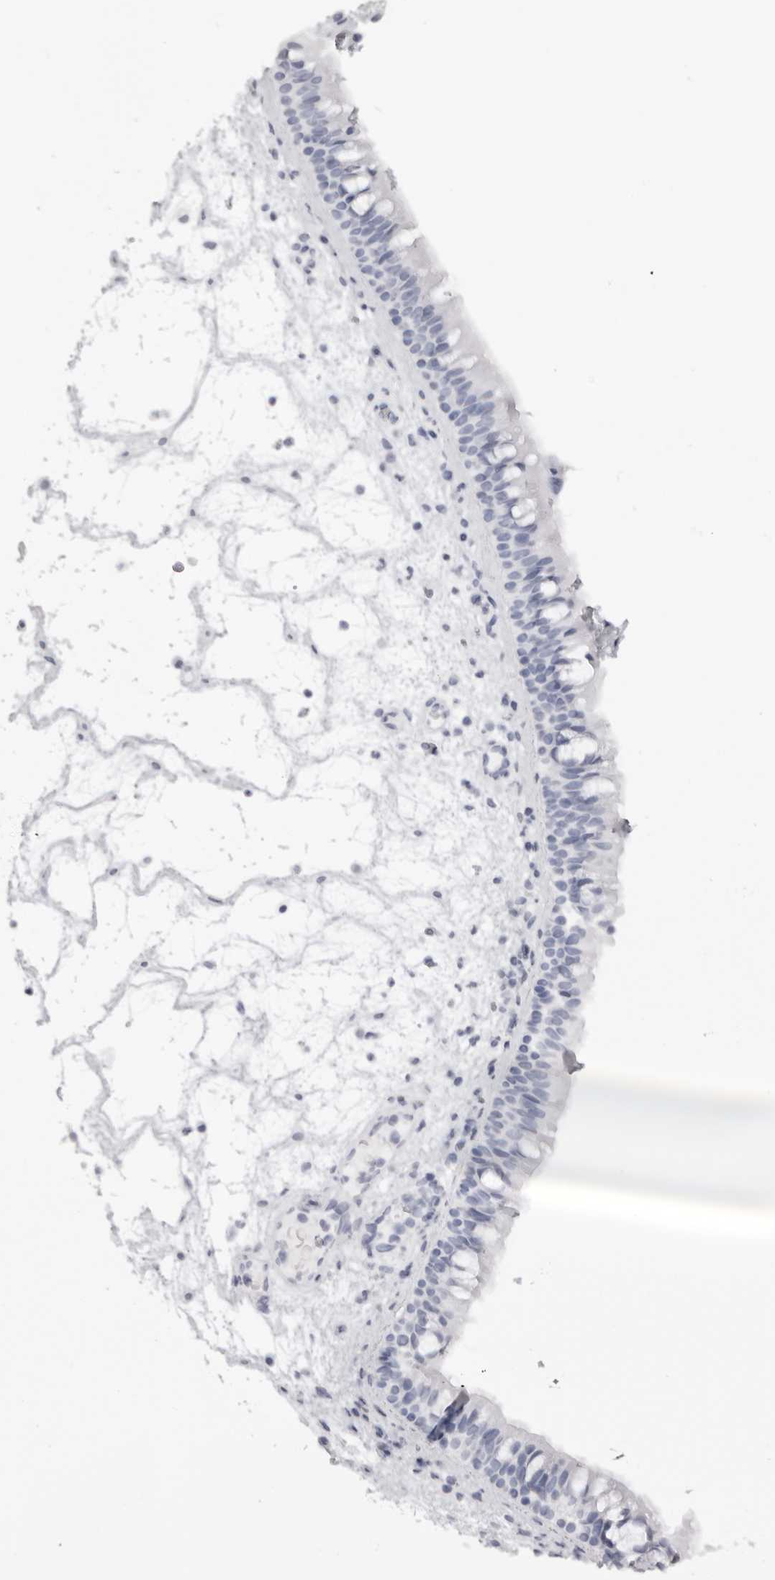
{"staining": {"intensity": "negative", "quantity": "none", "location": "none"}, "tissue": "nasopharynx", "cell_type": "Respiratory epithelial cells", "image_type": "normal", "snomed": [{"axis": "morphology", "description": "Normal tissue, NOS"}, {"axis": "morphology", "description": "Inflammation, NOS"}, {"axis": "morphology", "description": "Malignant melanoma, Metastatic site"}, {"axis": "topography", "description": "Nasopharynx"}], "caption": "Respiratory epithelial cells show no significant expression in normal nasopharynx.", "gene": "RHO", "patient": {"sex": "male", "age": 70}}